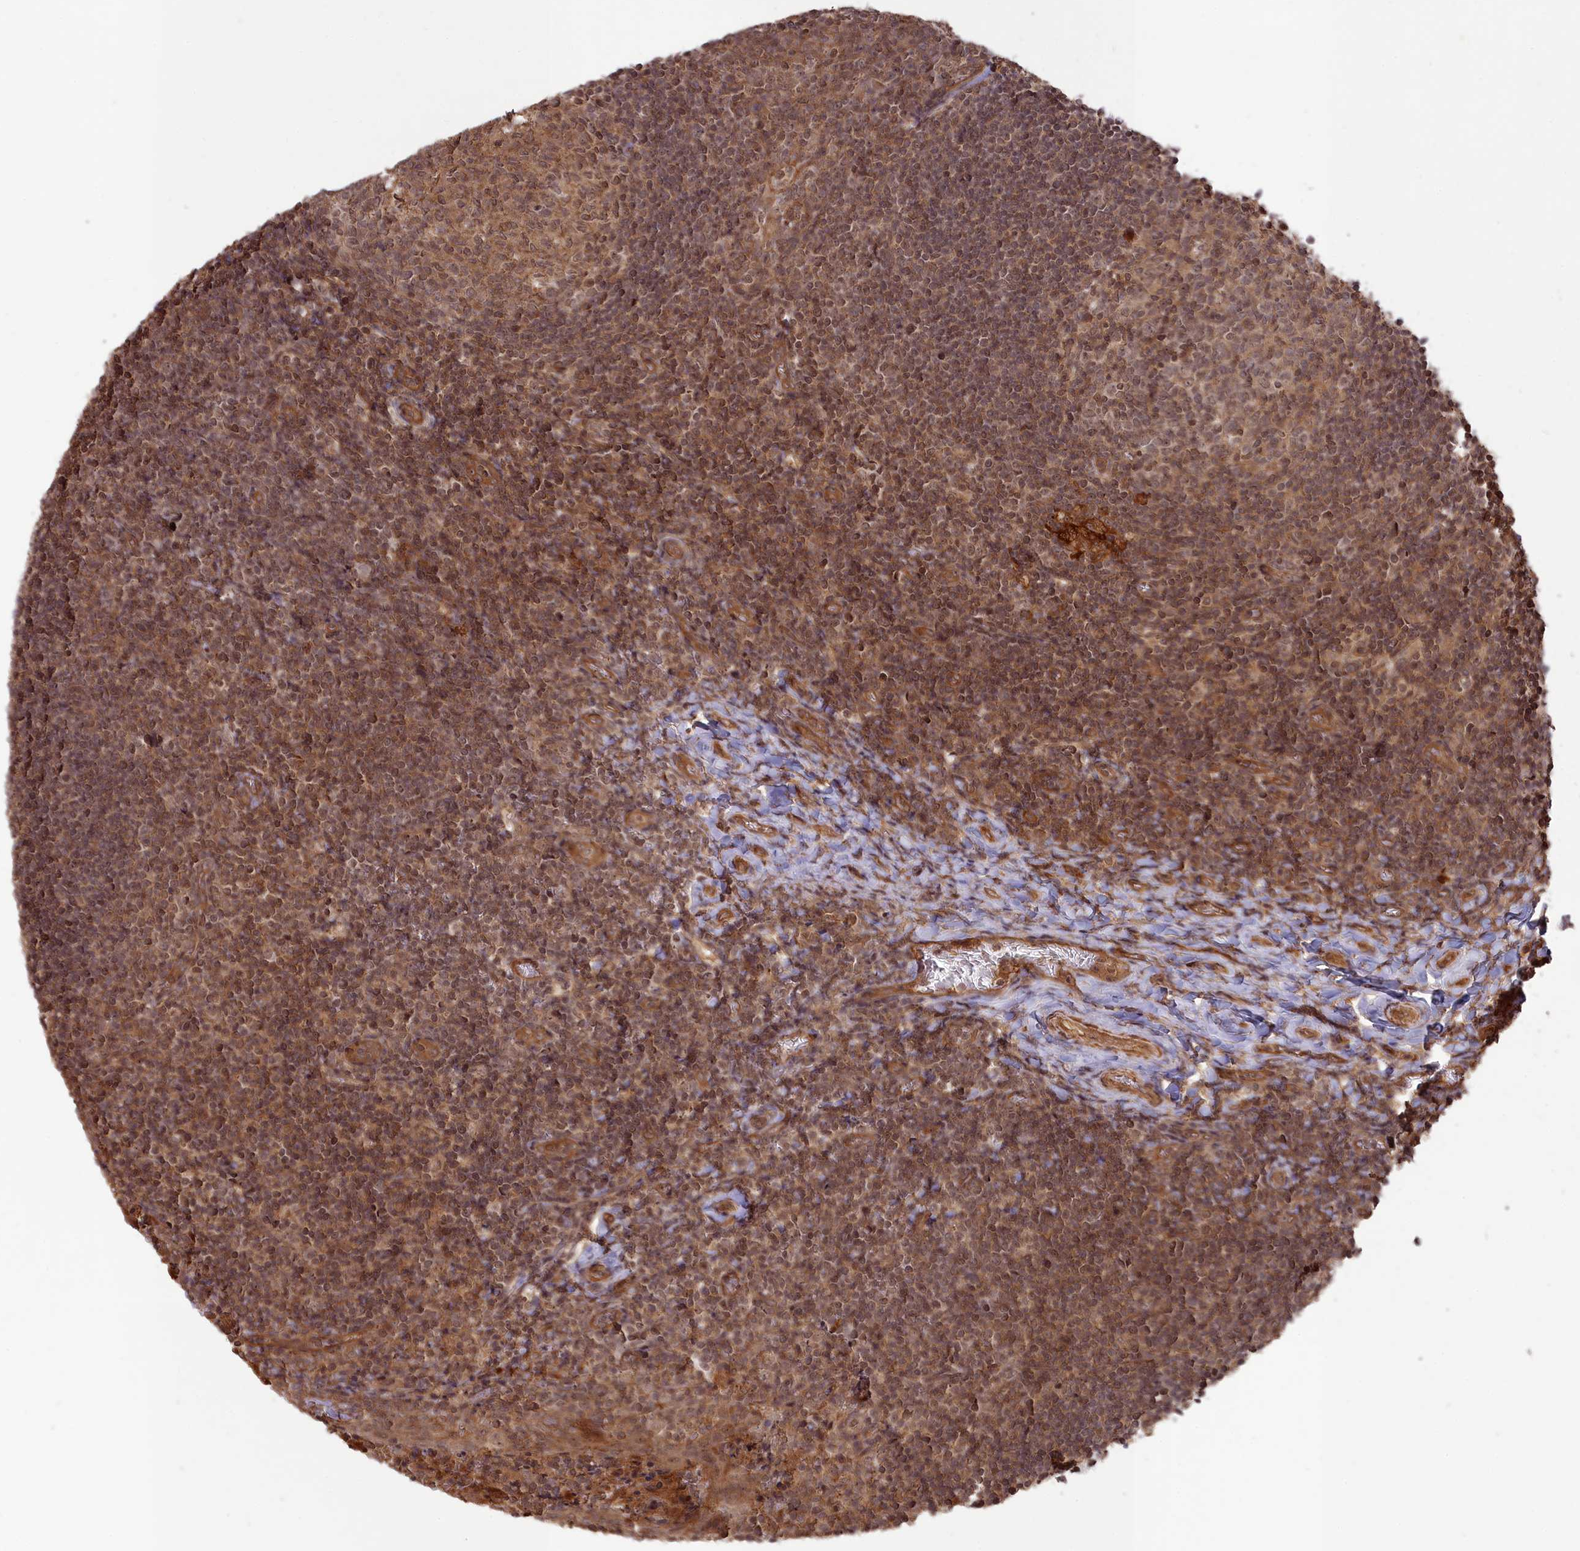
{"staining": {"intensity": "moderate", "quantity": ">75%", "location": "cytoplasmic/membranous,nuclear"}, "tissue": "tonsil", "cell_type": "Germinal center cells", "image_type": "normal", "snomed": [{"axis": "morphology", "description": "Normal tissue, NOS"}, {"axis": "topography", "description": "Tonsil"}], "caption": "IHC of normal tonsil shows medium levels of moderate cytoplasmic/membranous,nuclear expression in approximately >75% of germinal center cells.", "gene": "CCDC174", "patient": {"sex": "female", "age": 10}}